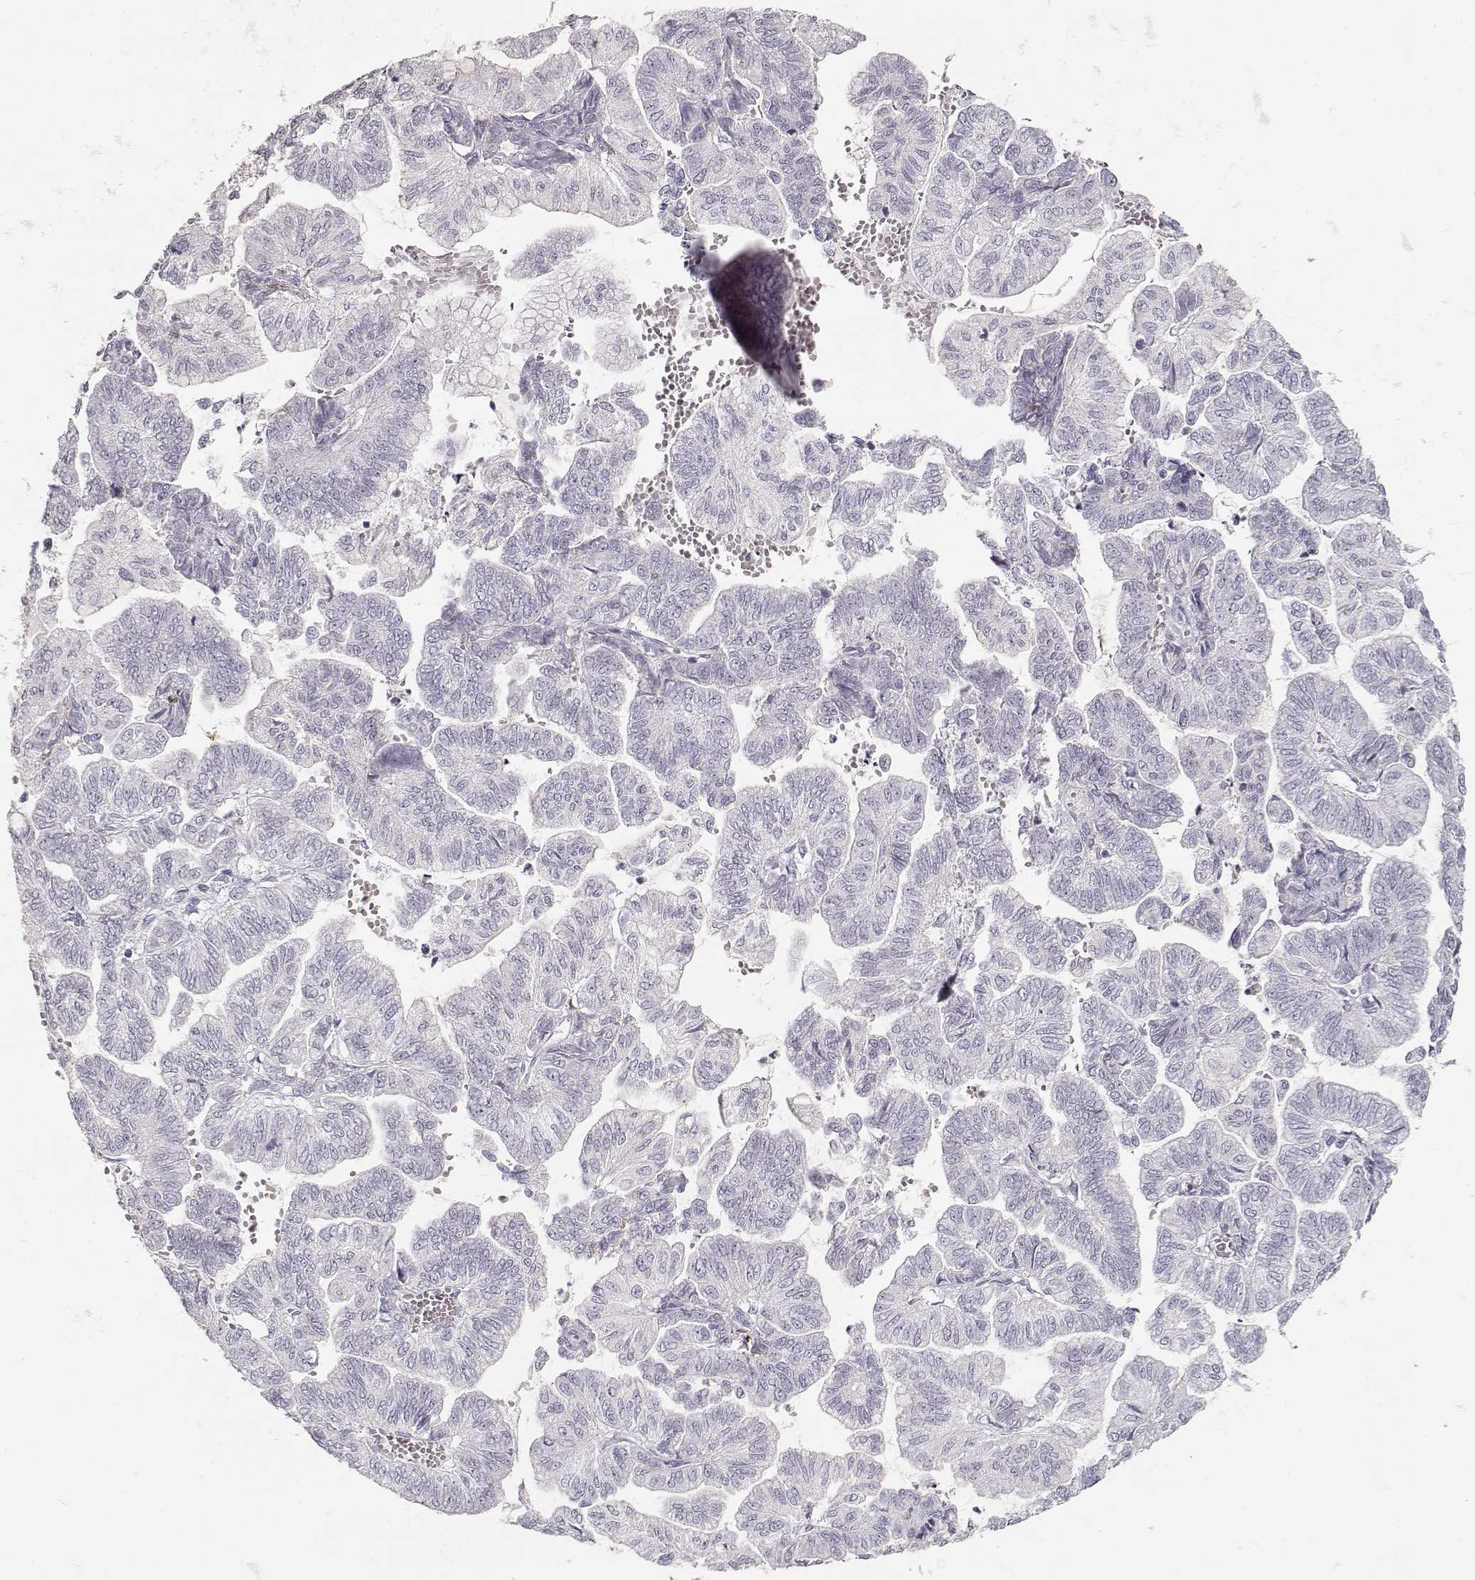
{"staining": {"intensity": "negative", "quantity": "none", "location": "none"}, "tissue": "stomach cancer", "cell_type": "Tumor cells", "image_type": "cancer", "snomed": [{"axis": "morphology", "description": "Adenocarcinoma, NOS"}, {"axis": "topography", "description": "Stomach"}], "caption": "High power microscopy image of an immunohistochemistry (IHC) micrograph of stomach cancer (adenocarcinoma), revealing no significant expression in tumor cells.", "gene": "S100B", "patient": {"sex": "male", "age": 83}}